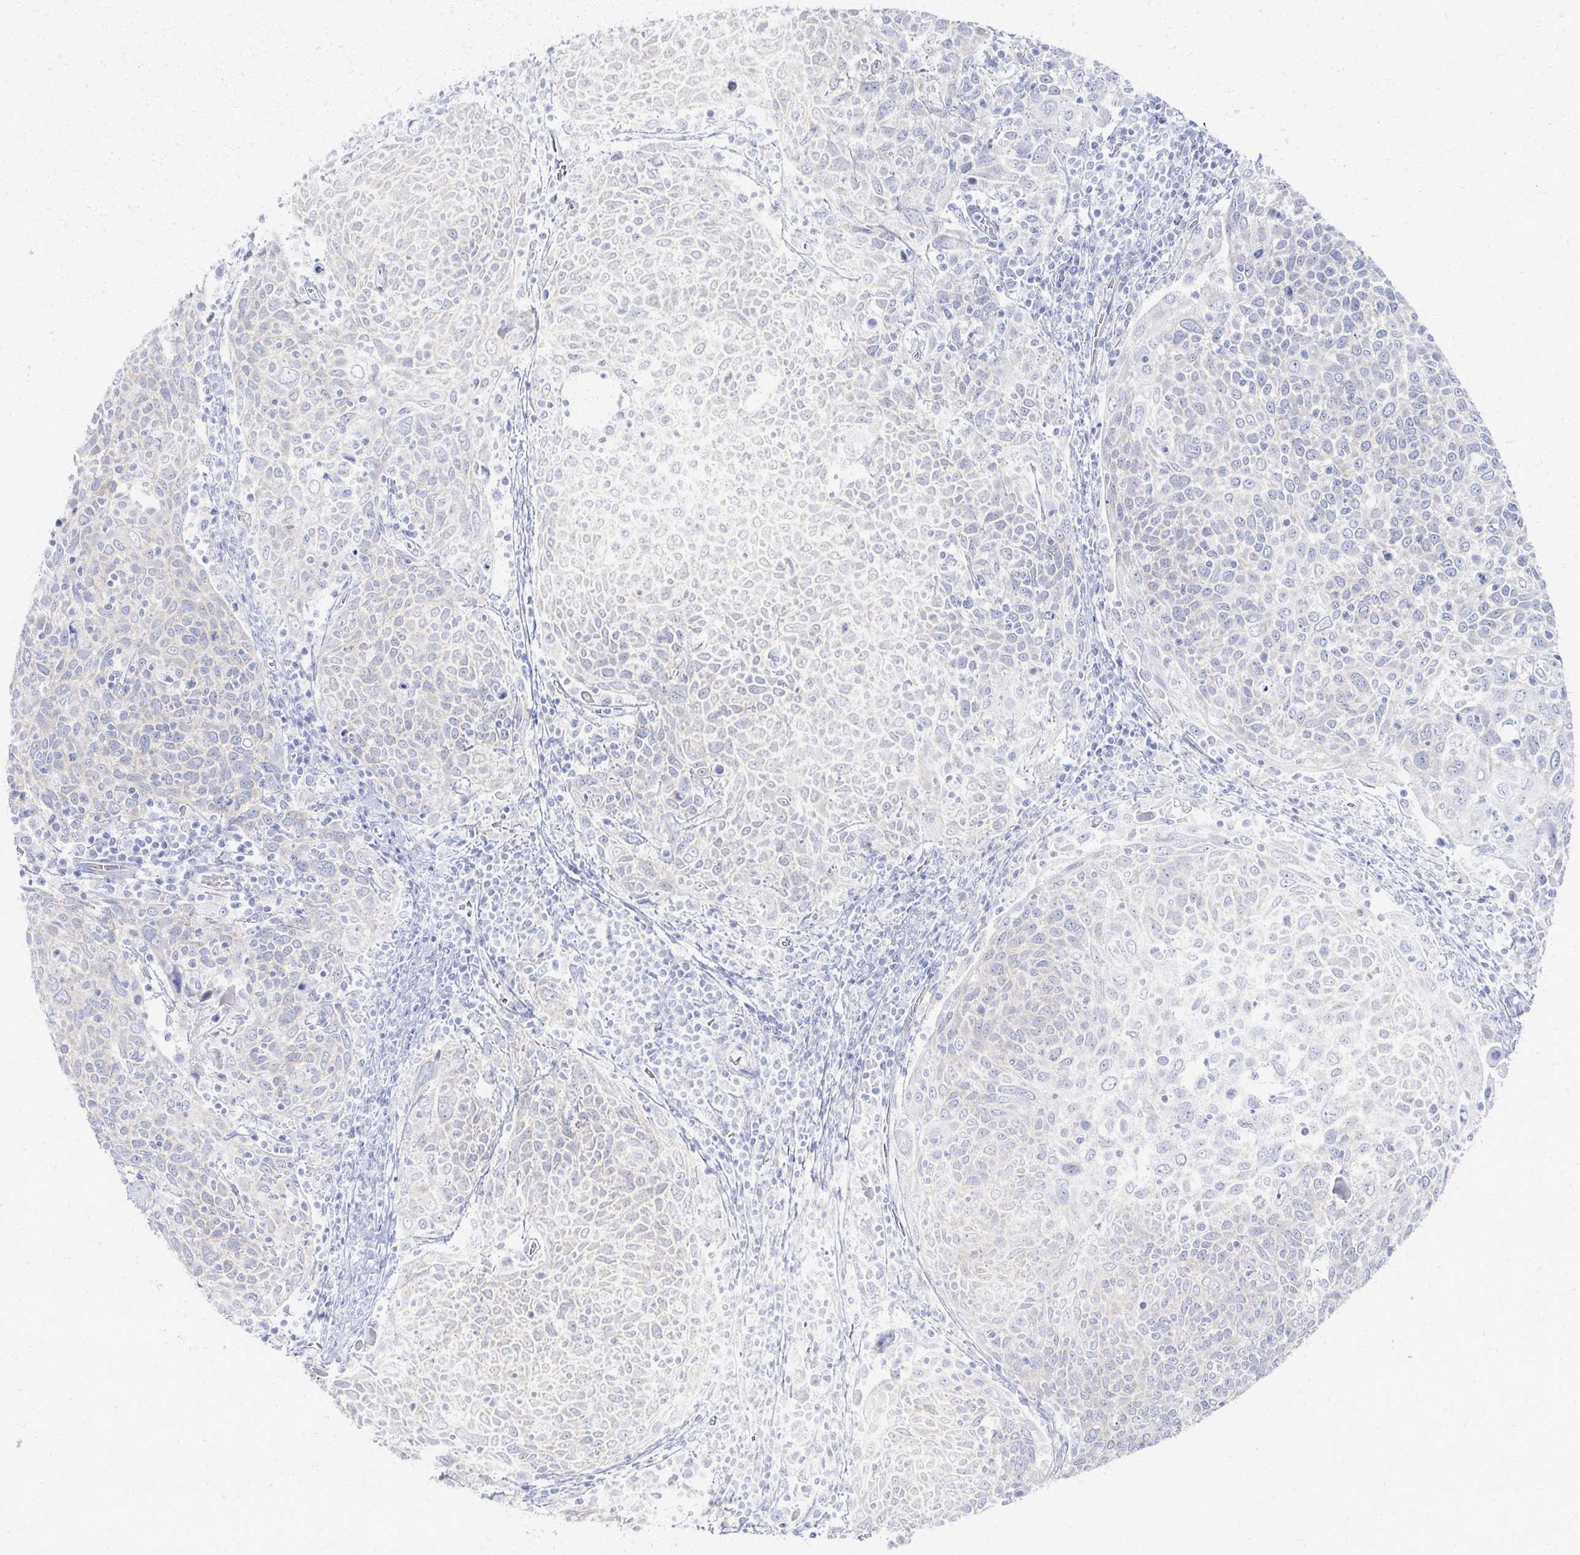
{"staining": {"intensity": "negative", "quantity": "none", "location": "none"}, "tissue": "cervical cancer", "cell_type": "Tumor cells", "image_type": "cancer", "snomed": [{"axis": "morphology", "description": "Squamous cell carcinoma, NOS"}, {"axis": "topography", "description": "Cervix"}], "caption": "Tumor cells are negative for protein expression in human cervical cancer.", "gene": "PRR20A", "patient": {"sex": "female", "age": 61}}